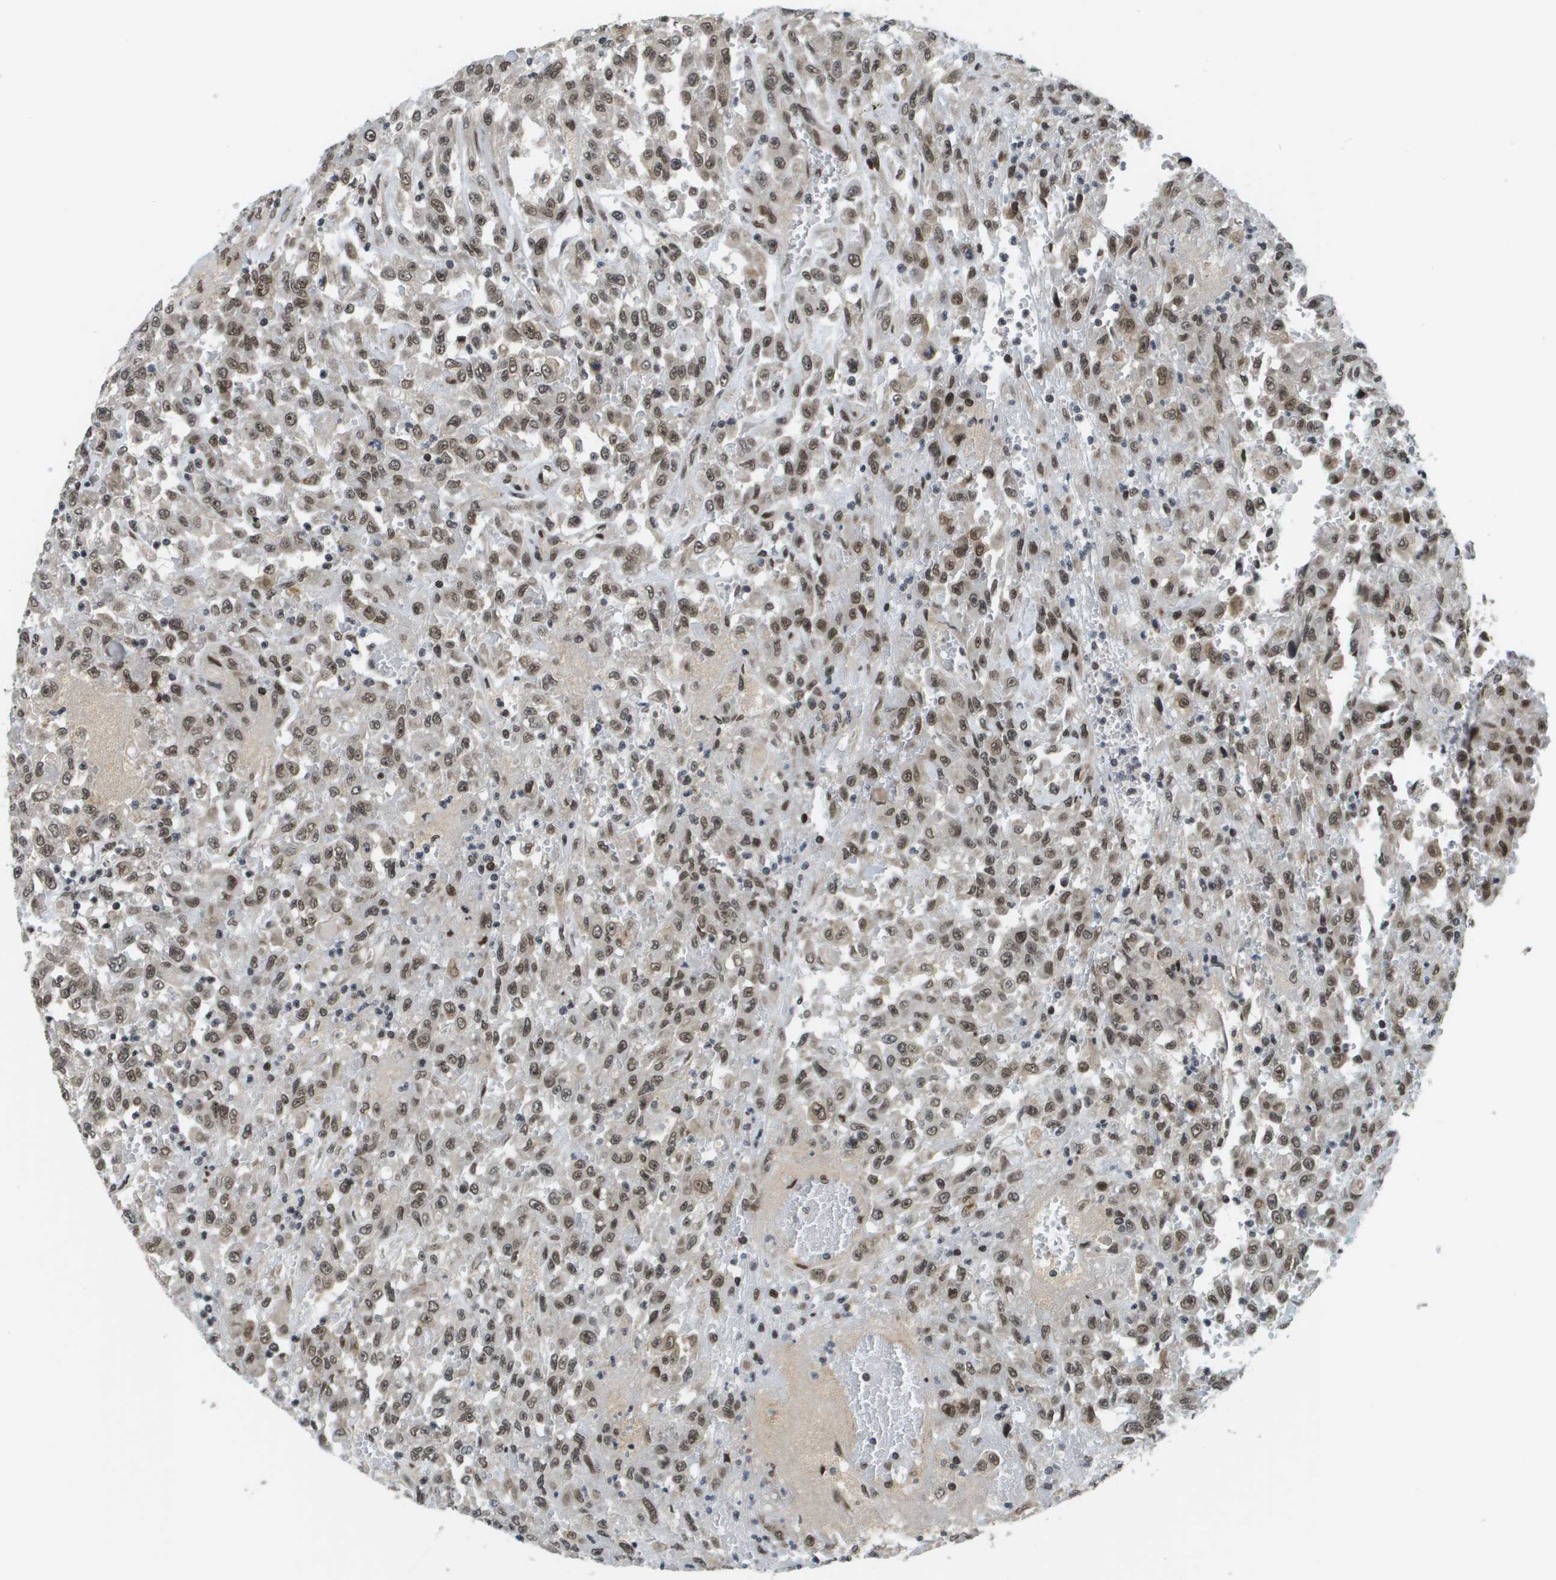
{"staining": {"intensity": "moderate", "quantity": ">75%", "location": "nuclear"}, "tissue": "urothelial cancer", "cell_type": "Tumor cells", "image_type": "cancer", "snomed": [{"axis": "morphology", "description": "Urothelial carcinoma, High grade"}, {"axis": "topography", "description": "Urinary bladder"}], "caption": "Urothelial cancer stained for a protein displays moderate nuclear positivity in tumor cells.", "gene": "RECQL4", "patient": {"sex": "male", "age": 46}}